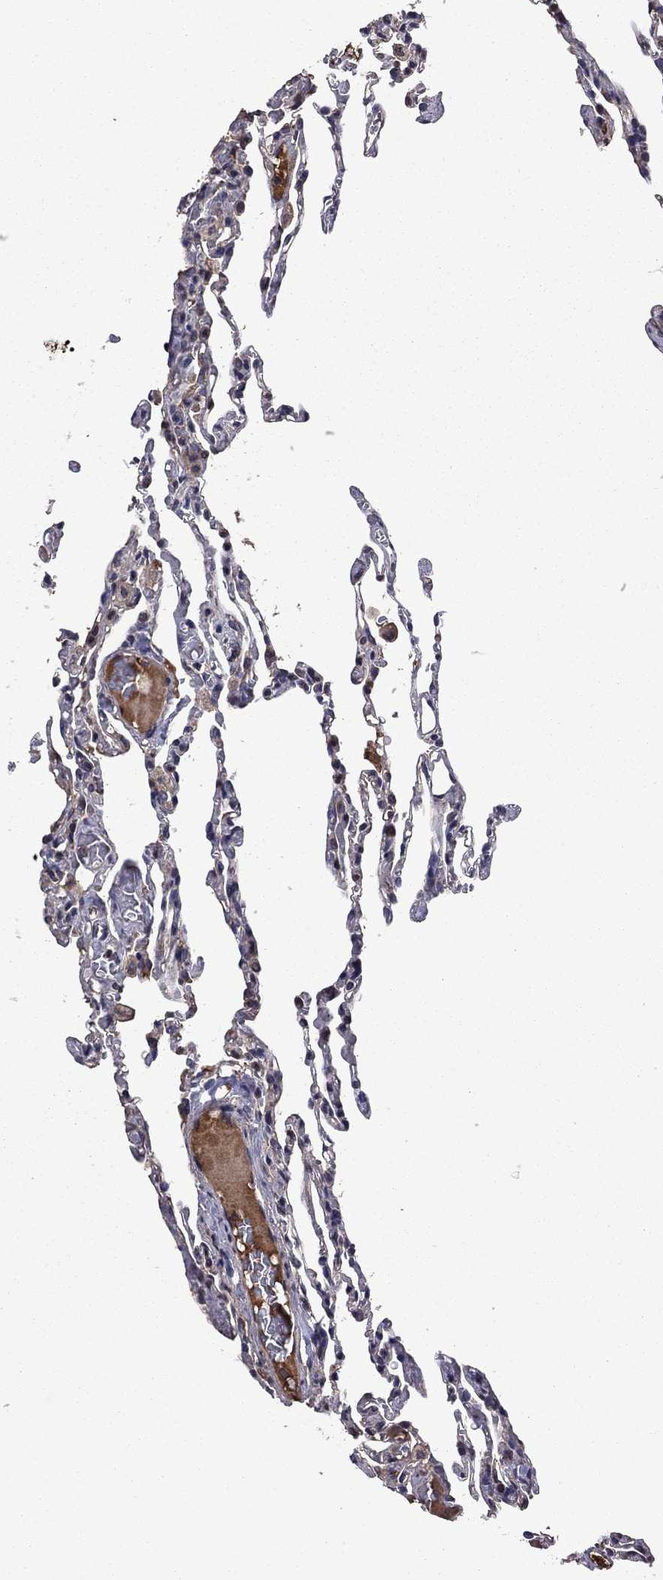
{"staining": {"intensity": "negative", "quantity": "none", "location": "none"}, "tissue": "lung", "cell_type": "Alveolar cells", "image_type": "normal", "snomed": [{"axis": "morphology", "description": "Normal tissue, NOS"}, {"axis": "topography", "description": "Lung"}], "caption": "Alveolar cells show no significant protein expression in unremarkable lung. The staining was performed using DAB (3,3'-diaminobenzidine) to visualize the protein expression in brown, while the nuclei were stained in blue with hematoxylin (Magnification: 20x).", "gene": "PROS1", "patient": {"sex": "female", "age": 43}}